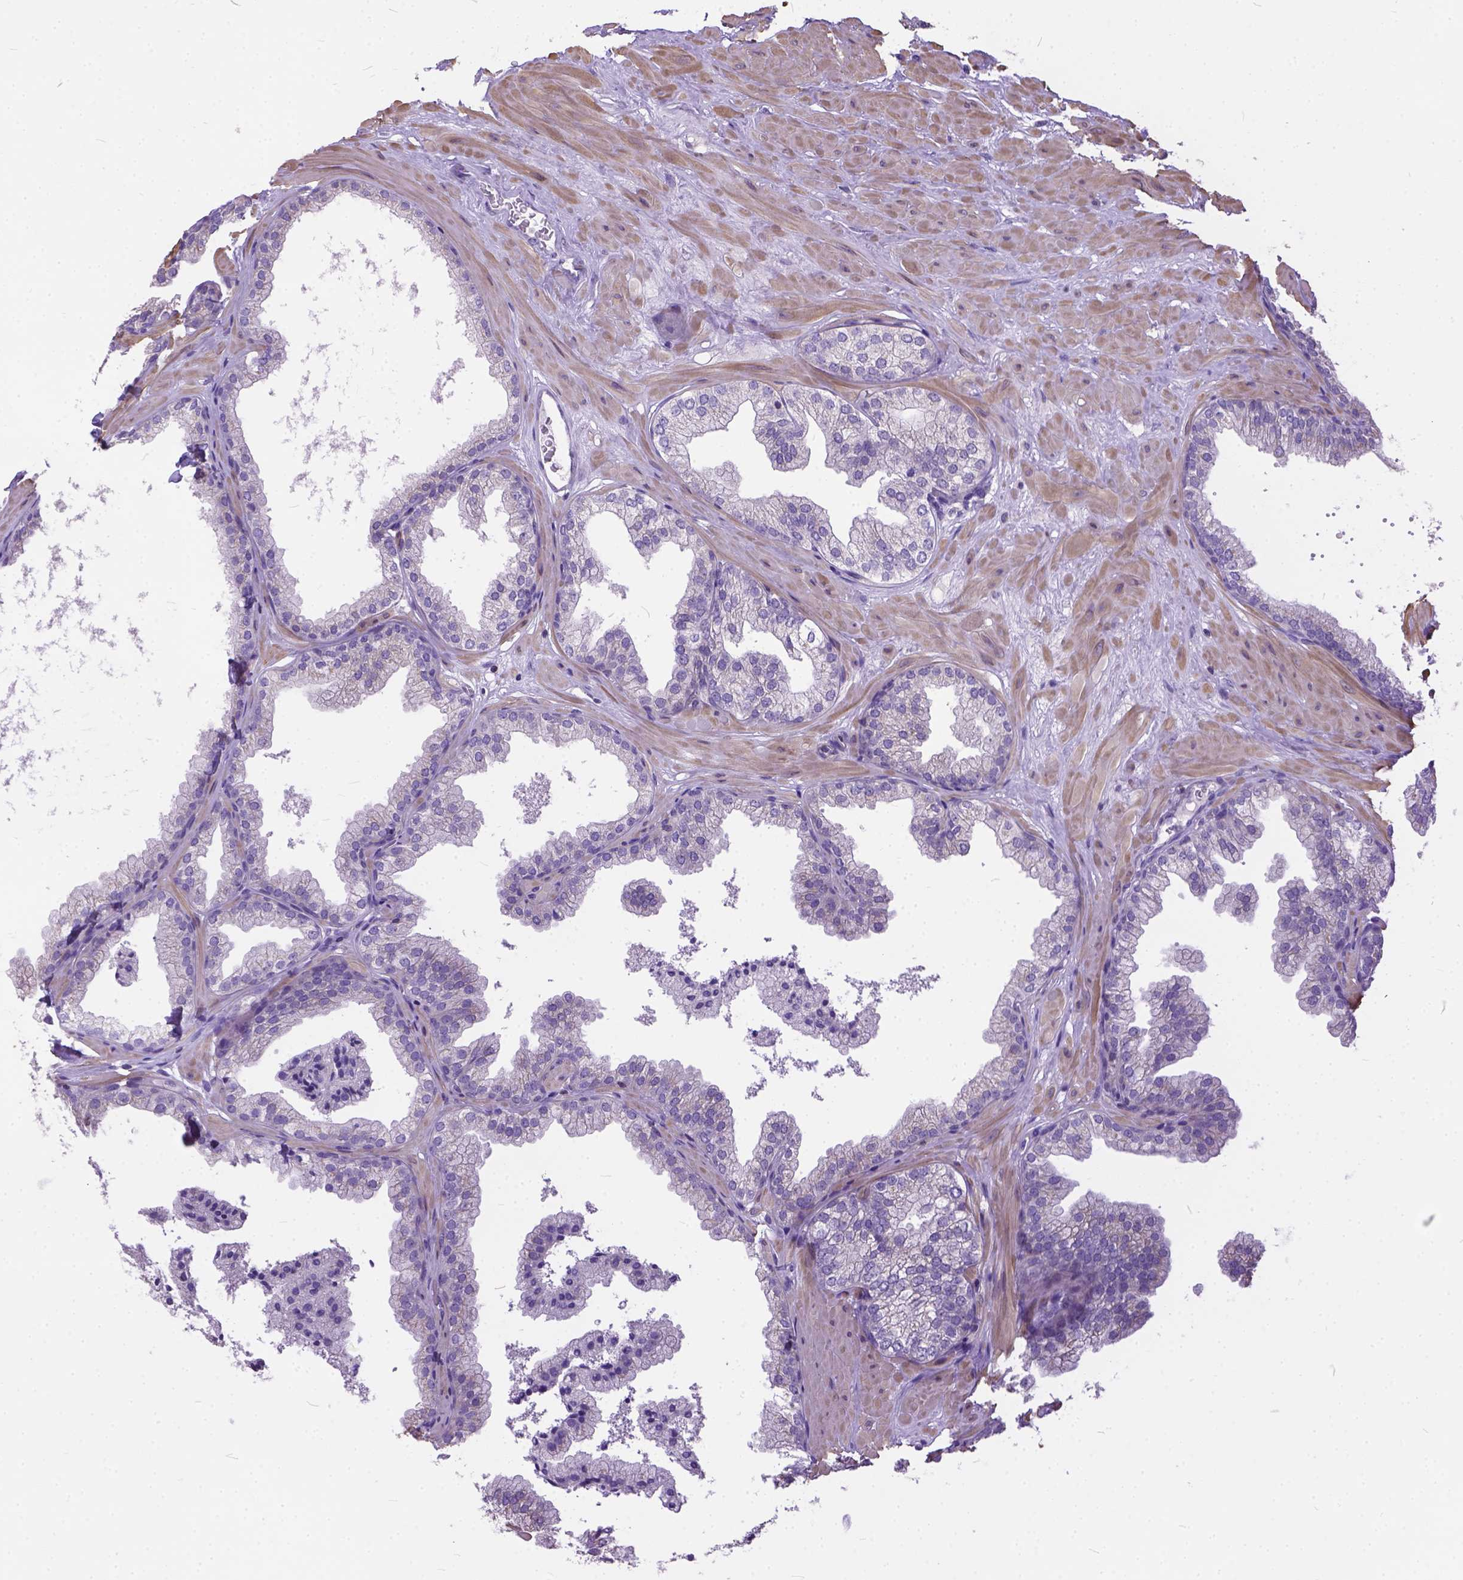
{"staining": {"intensity": "negative", "quantity": "none", "location": "none"}, "tissue": "prostate", "cell_type": "Glandular cells", "image_type": "normal", "snomed": [{"axis": "morphology", "description": "Normal tissue, NOS"}, {"axis": "topography", "description": "Prostate"}], "caption": "This is a image of IHC staining of benign prostate, which shows no positivity in glandular cells.", "gene": "BANF2", "patient": {"sex": "male", "age": 37}}